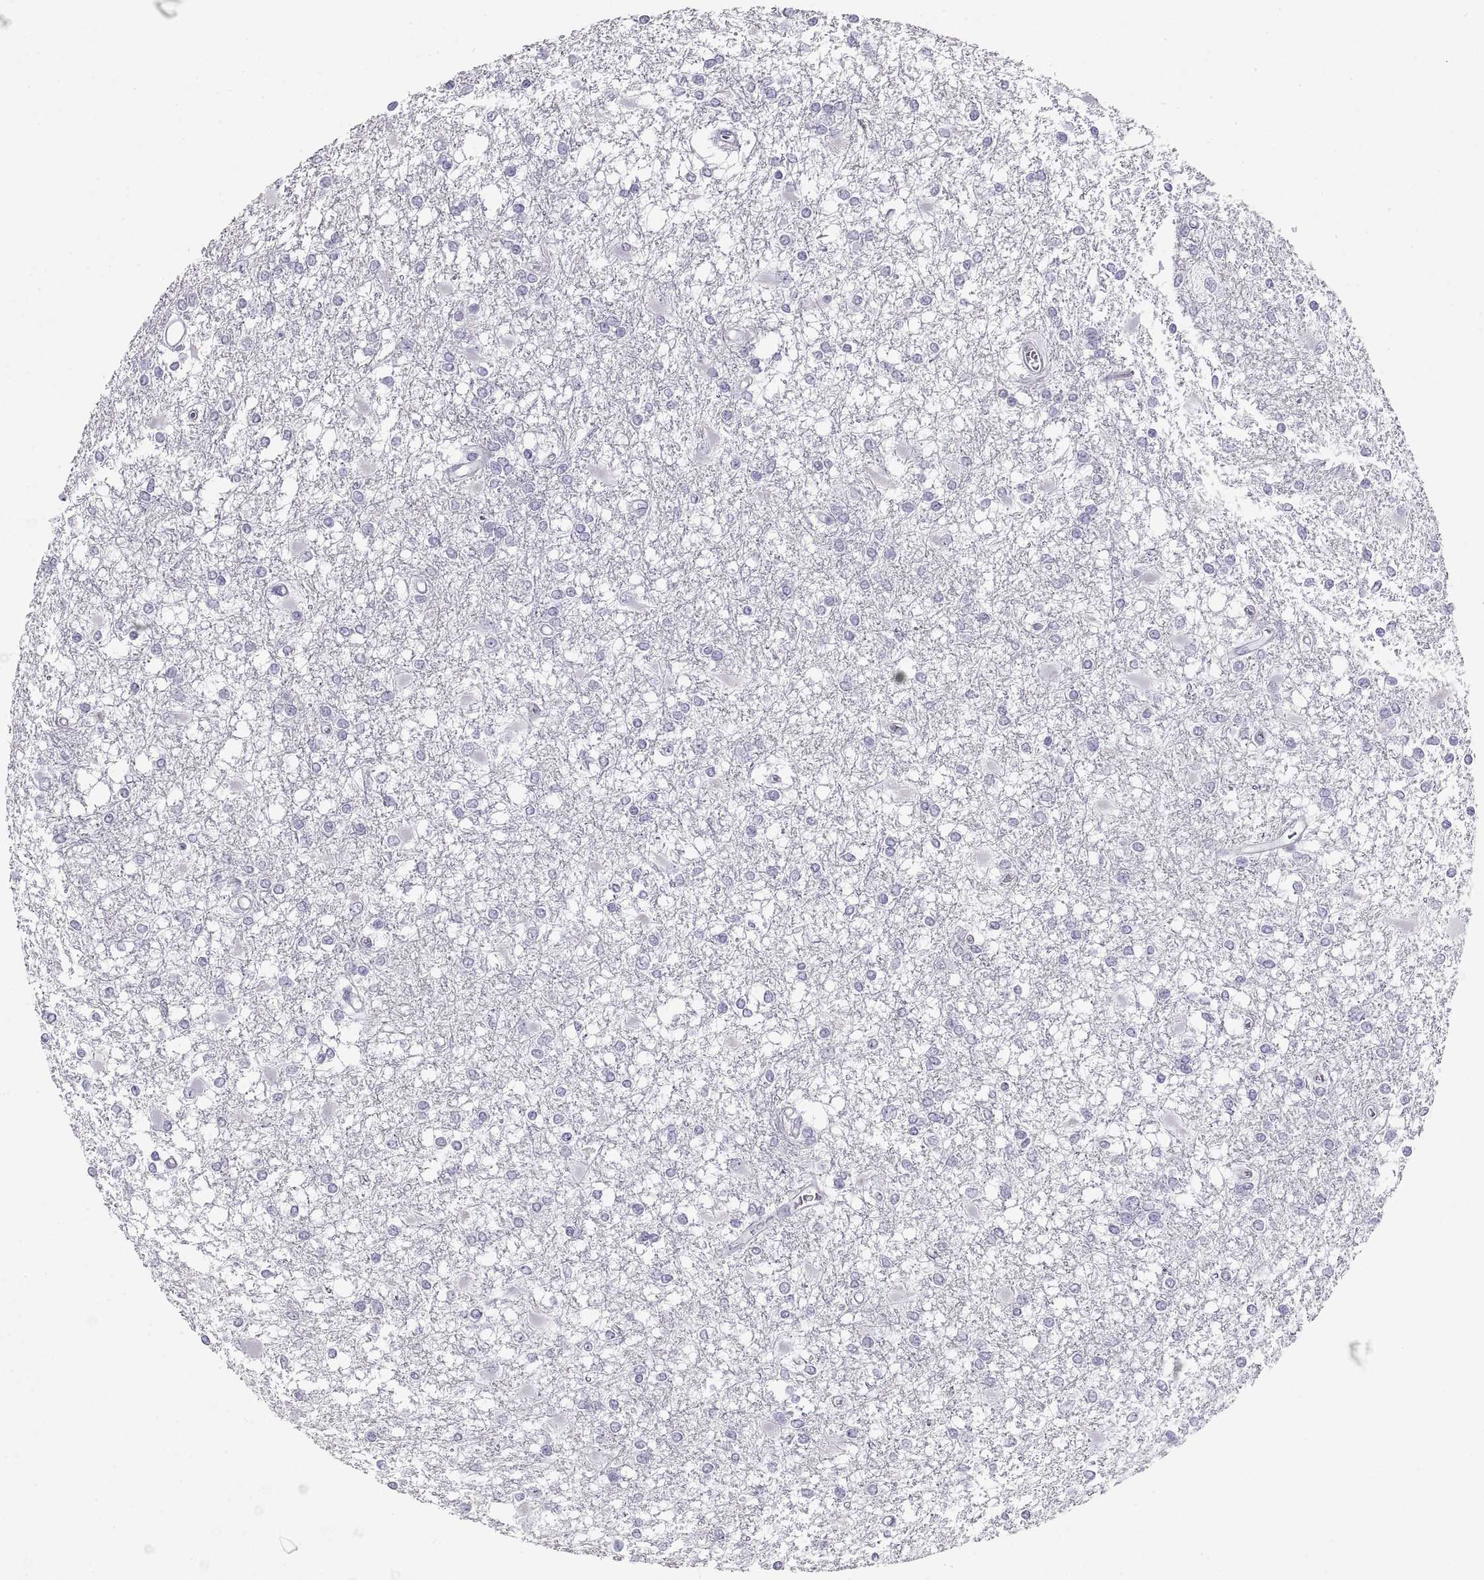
{"staining": {"intensity": "negative", "quantity": "none", "location": "none"}, "tissue": "glioma", "cell_type": "Tumor cells", "image_type": "cancer", "snomed": [{"axis": "morphology", "description": "Glioma, malignant, High grade"}, {"axis": "topography", "description": "Cerebral cortex"}], "caption": "The image reveals no staining of tumor cells in glioma.", "gene": "SEMG1", "patient": {"sex": "male", "age": 79}}